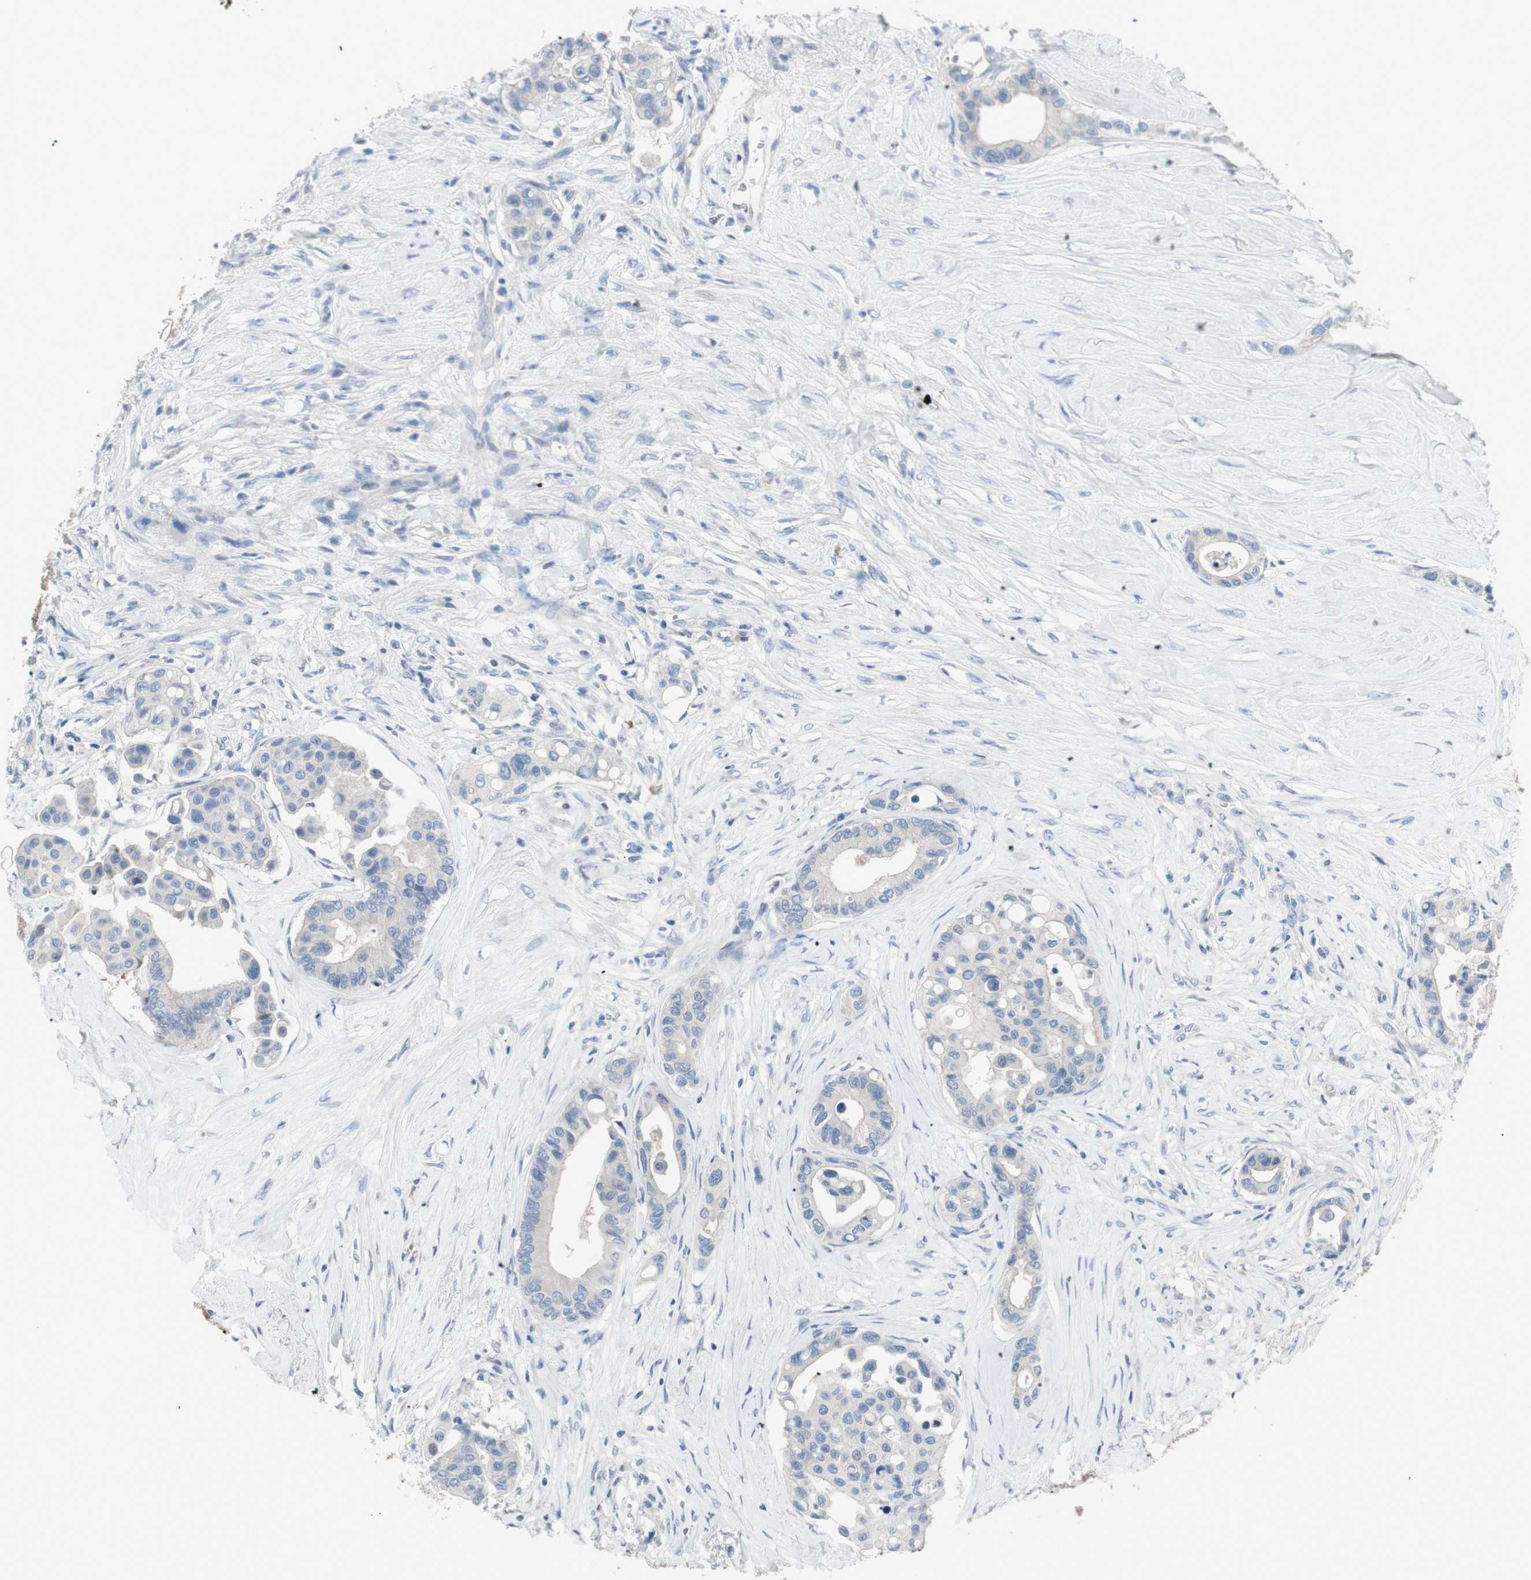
{"staining": {"intensity": "negative", "quantity": "none", "location": "none"}, "tissue": "colorectal cancer", "cell_type": "Tumor cells", "image_type": "cancer", "snomed": [{"axis": "morphology", "description": "Normal tissue, NOS"}, {"axis": "morphology", "description": "Adenocarcinoma, NOS"}, {"axis": "topography", "description": "Colon"}], "caption": "Immunohistochemistry photomicrograph of colorectal cancer stained for a protein (brown), which demonstrates no staining in tumor cells.", "gene": "PIGR", "patient": {"sex": "male", "age": 82}}